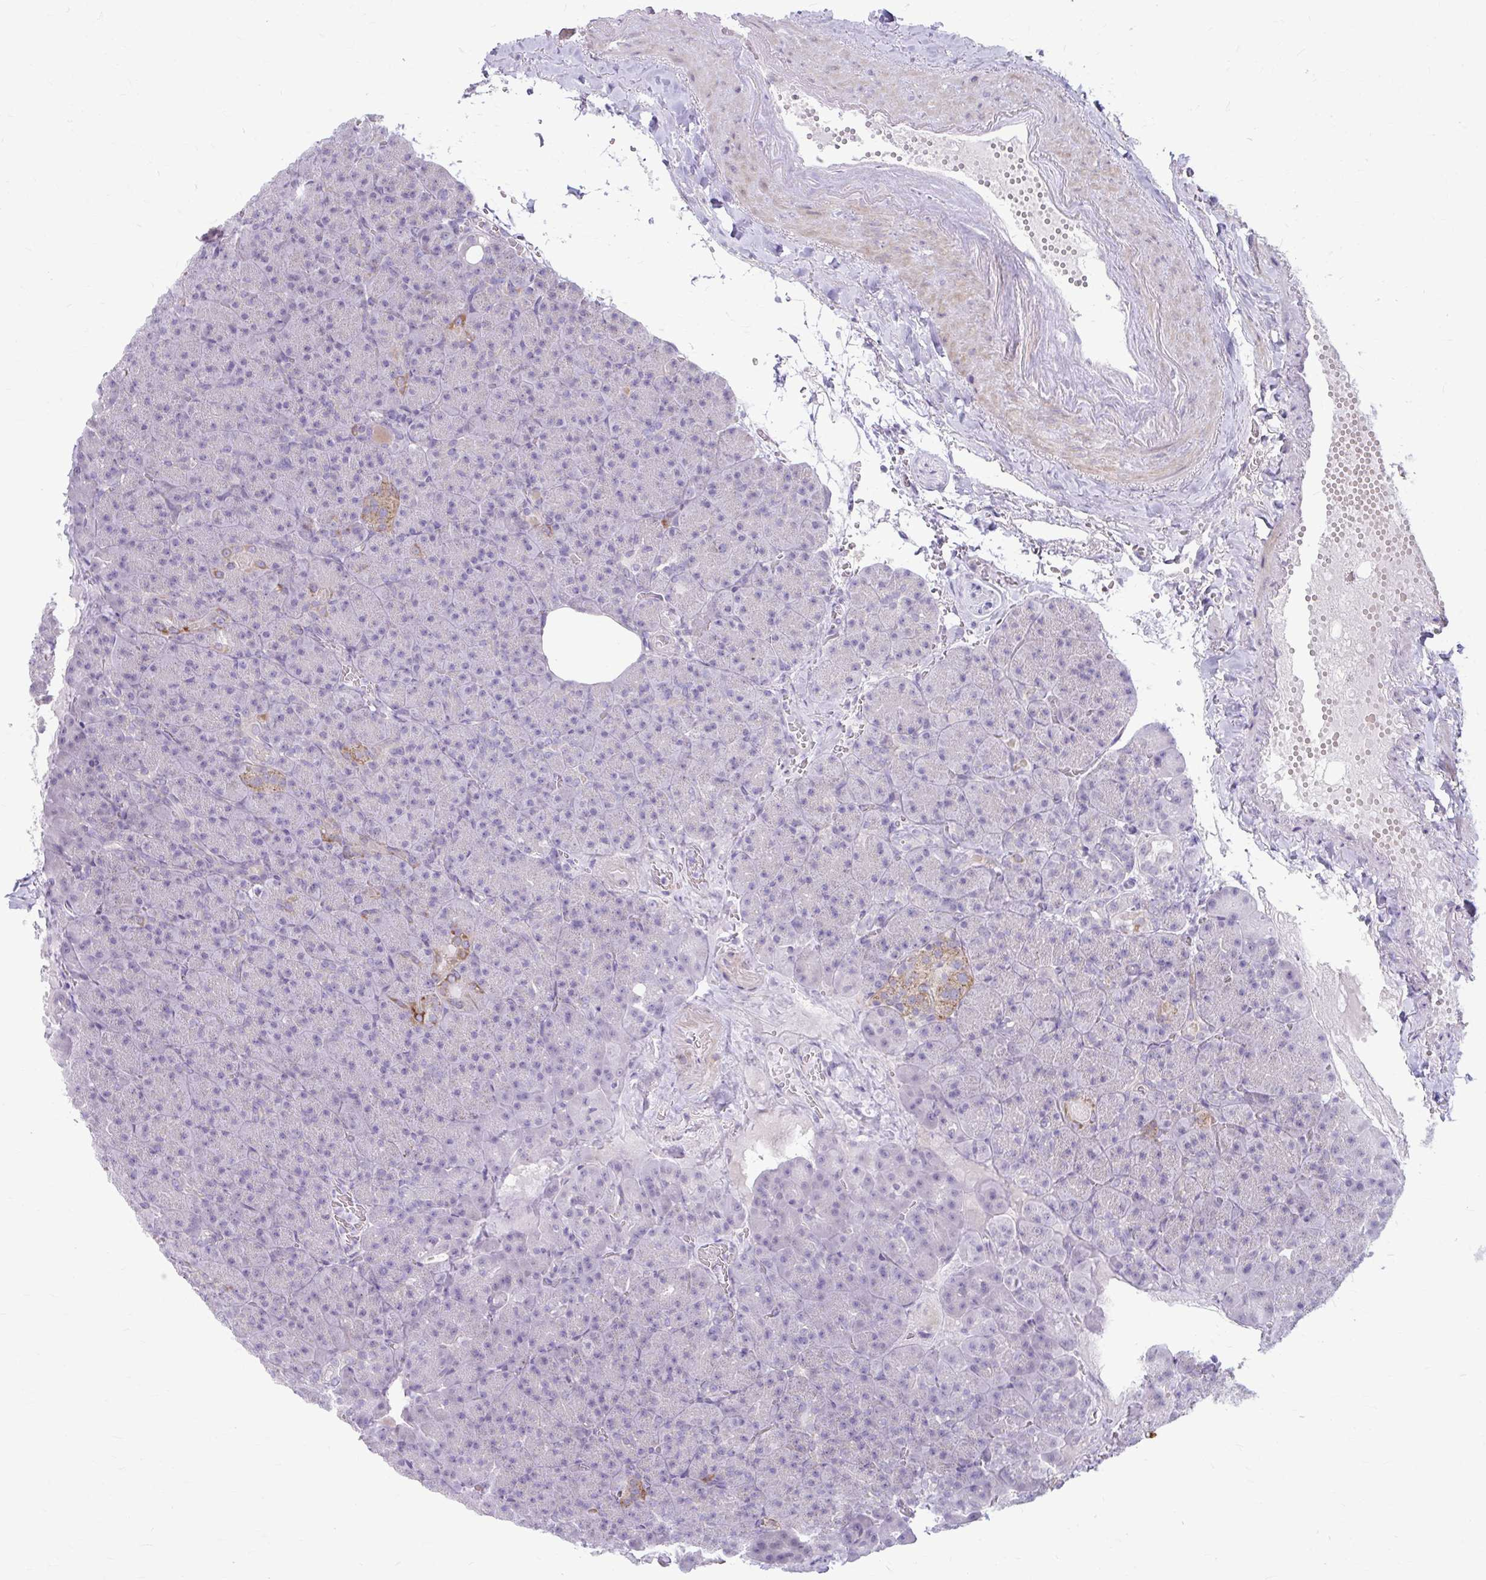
{"staining": {"intensity": "negative", "quantity": "none", "location": "none"}, "tissue": "pancreas", "cell_type": "Exocrine glandular cells", "image_type": "normal", "snomed": [{"axis": "morphology", "description": "Normal tissue, NOS"}, {"axis": "topography", "description": "Pancreas"}], "caption": "Exocrine glandular cells are negative for brown protein staining in unremarkable pancreas. (DAB (3,3'-diaminobenzidine) IHC visualized using brightfield microscopy, high magnification).", "gene": "MSMO1", "patient": {"sex": "female", "age": 74}}